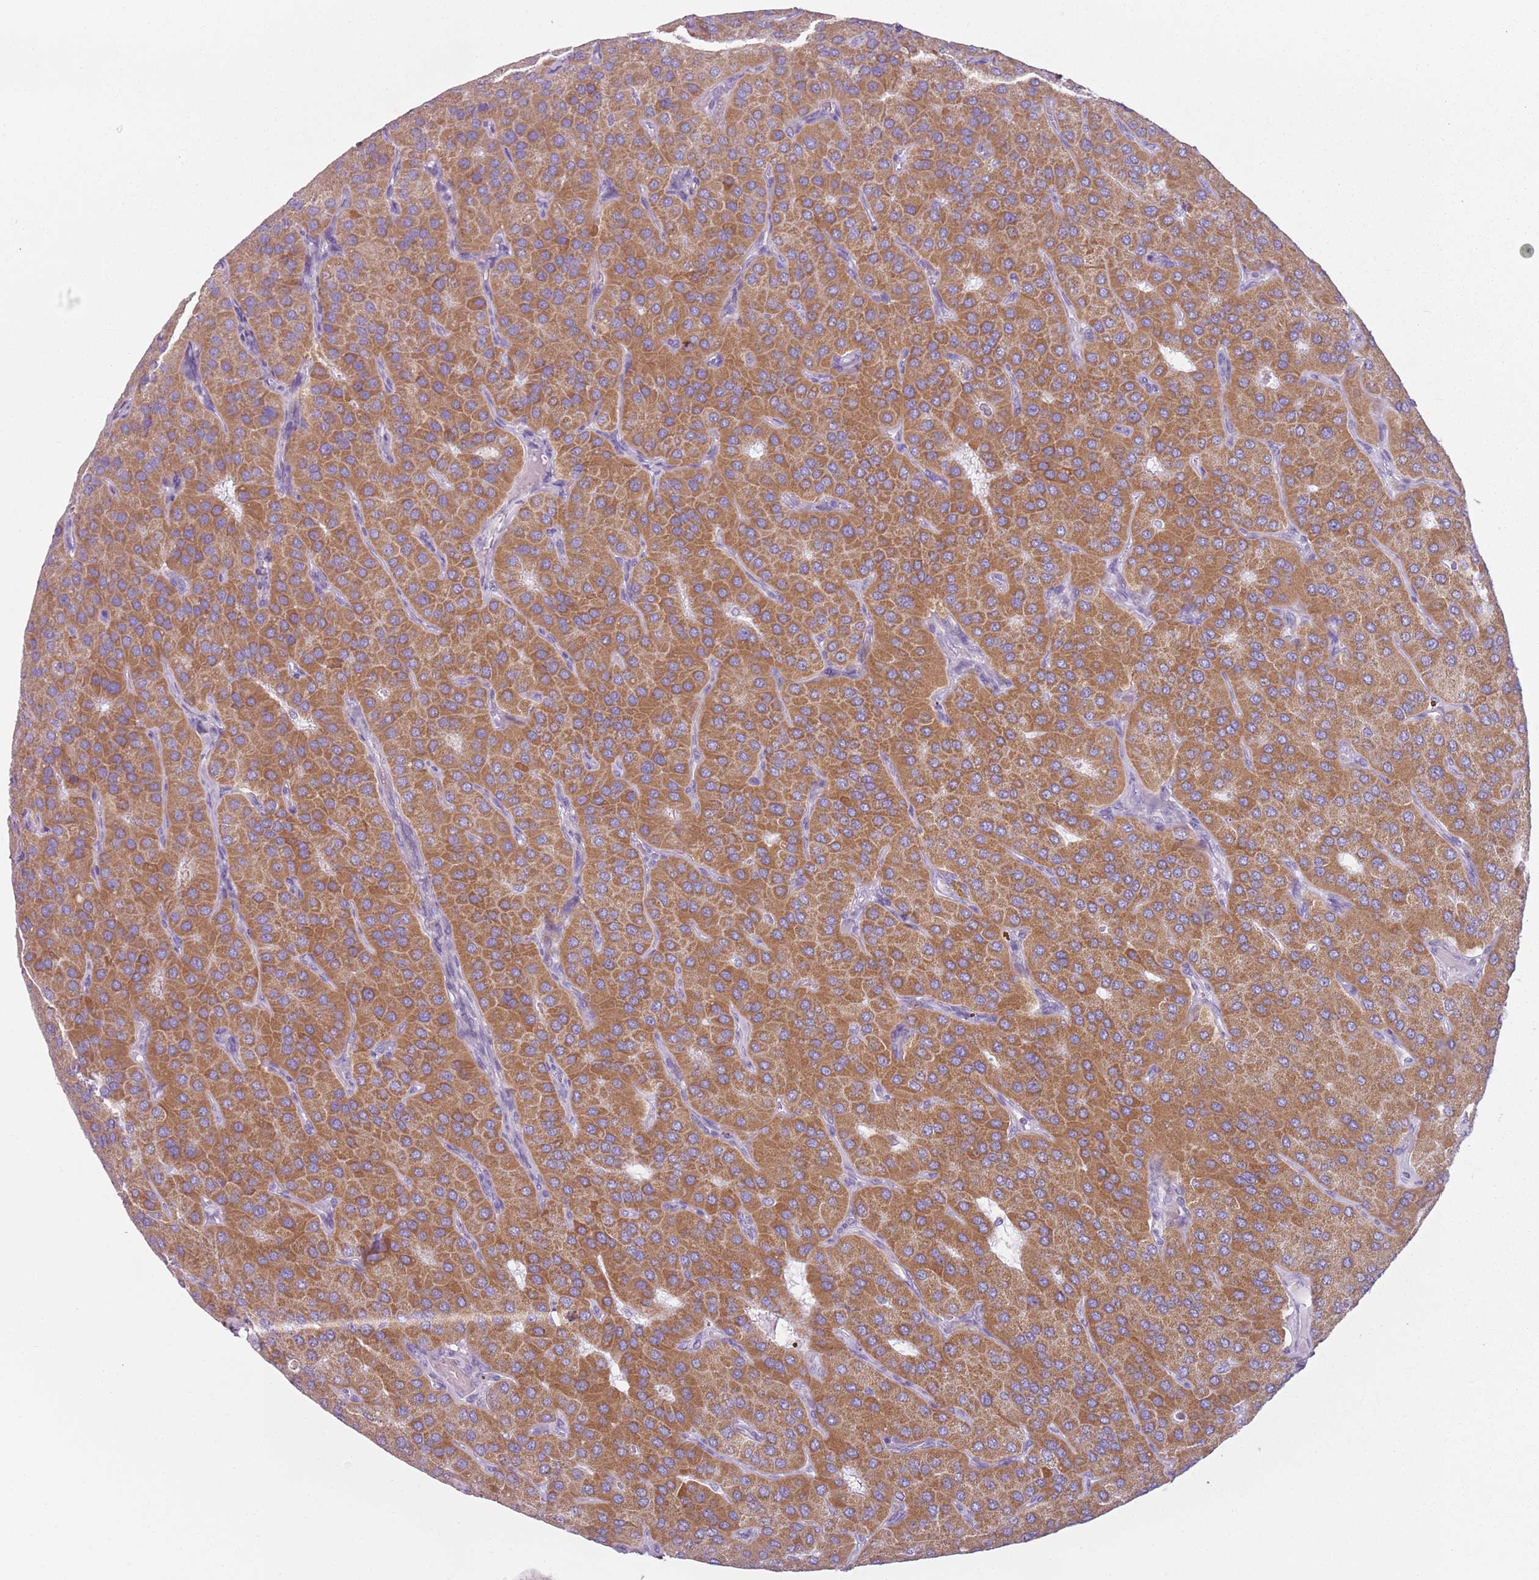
{"staining": {"intensity": "moderate", "quantity": ">75%", "location": "cytoplasmic/membranous"}, "tissue": "parathyroid gland", "cell_type": "Glandular cells", "image_type": "normal", "snomed": [{"axis": "morphology", "description": "Normal tissue, NOS"}, {"axis": "morphology", "description": "Adenoma, NOS"}, {"axis": "topography", "description": "Parathyroid gland"}], "caption": "Parathyroid gland stained with DAB (3,3'-diaminobenzidine) immunohistochemistry (IHC) shows medium levels of moderate cytoplasmic/membranous positivity in about >75% of glandular cells. (IHC, brightfield microscopy, high magnification).", "gene": "MEGF8", "patient": {"sex": "female", "age": 86}}